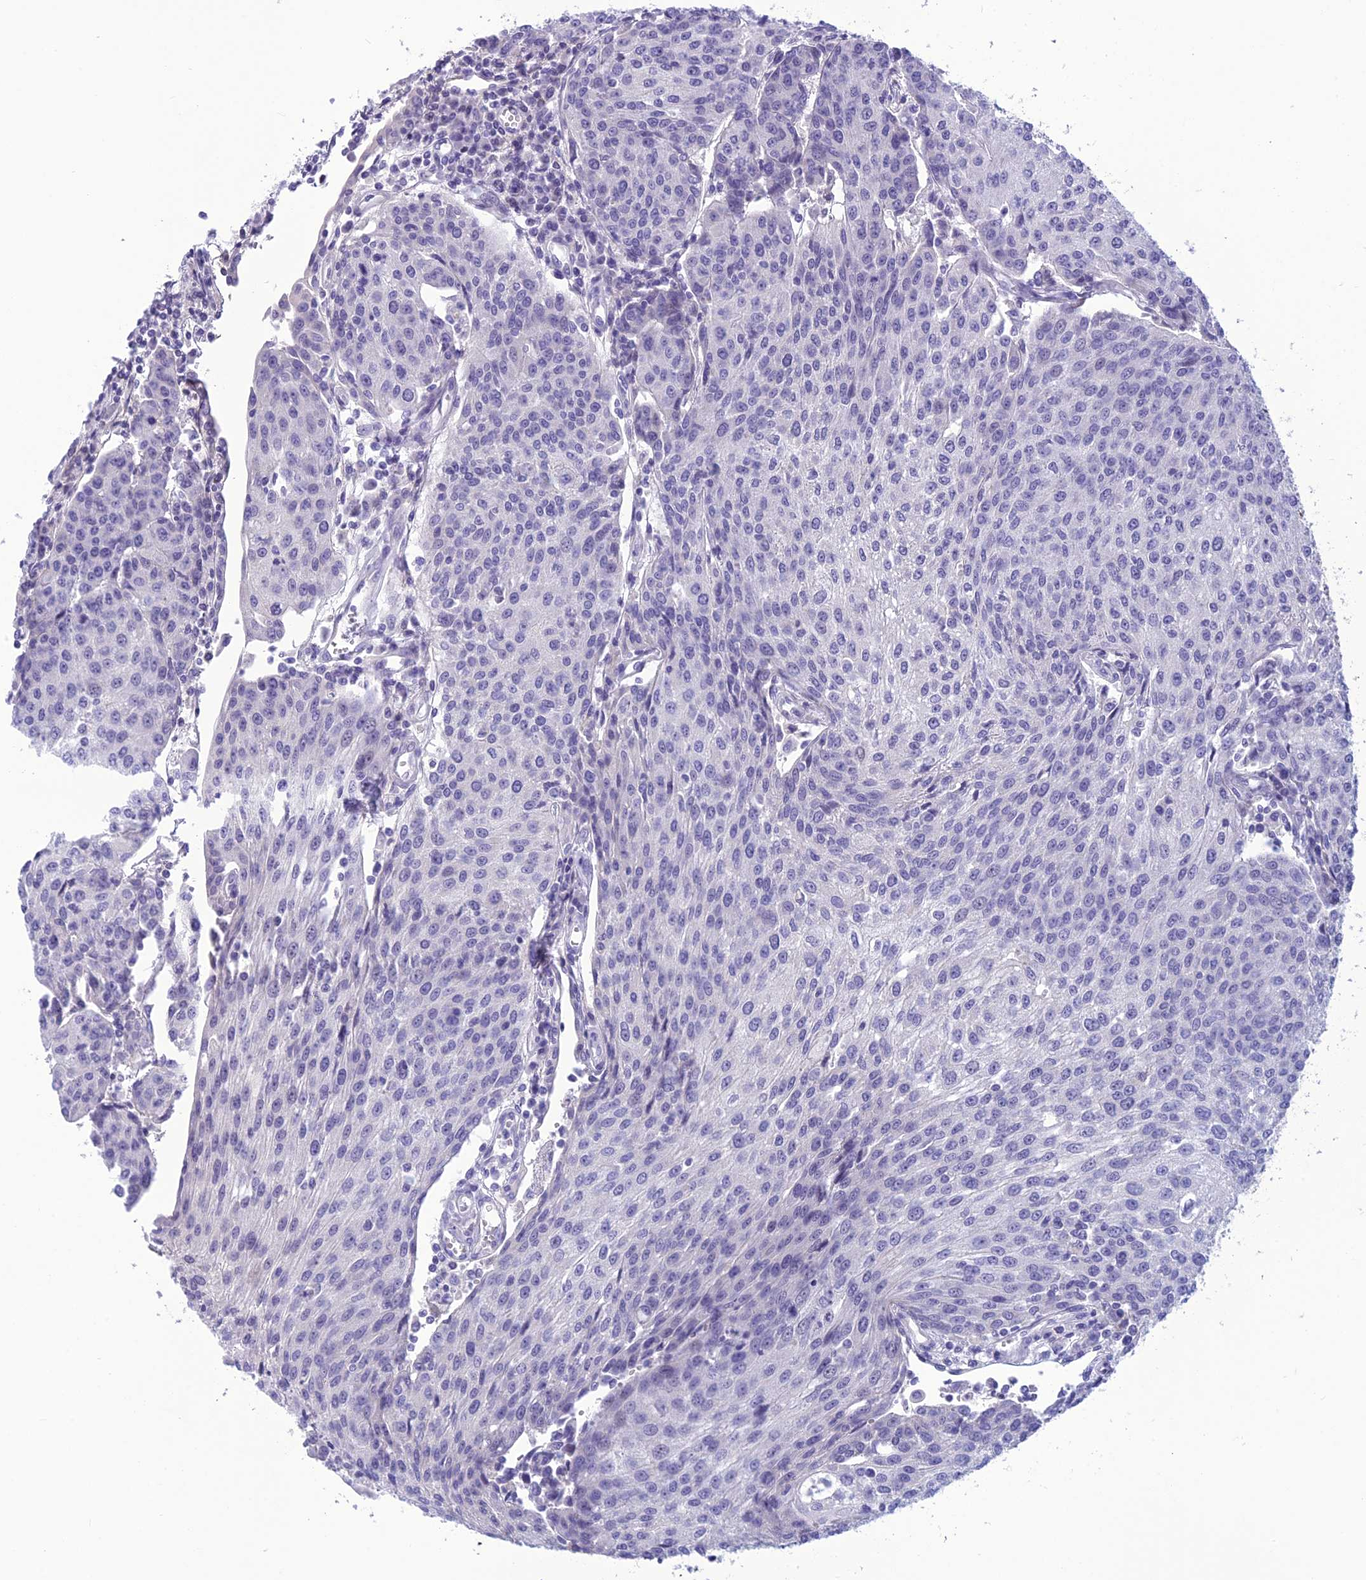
{"staining": {"intensity": "negative", "quantity": "none", "location": "none"}, "tissue": "urothelial cancer", "cell_type": "Tumor cells", "image_type": "cancer", "snomed": [{"axis": "morphology", "description": "Urothelial carcinoma, High grade"}, {"axis": "topography", "description": "Urinary bladder"}], "caption": "Tumor cells are negative for brown protein staining in urothelial cancer. (Immunohistochemistry (ihc), brightfield microscopy, high magnification).", "gene": "BBS2", "patient": {"sex": "female", "age": 85}}